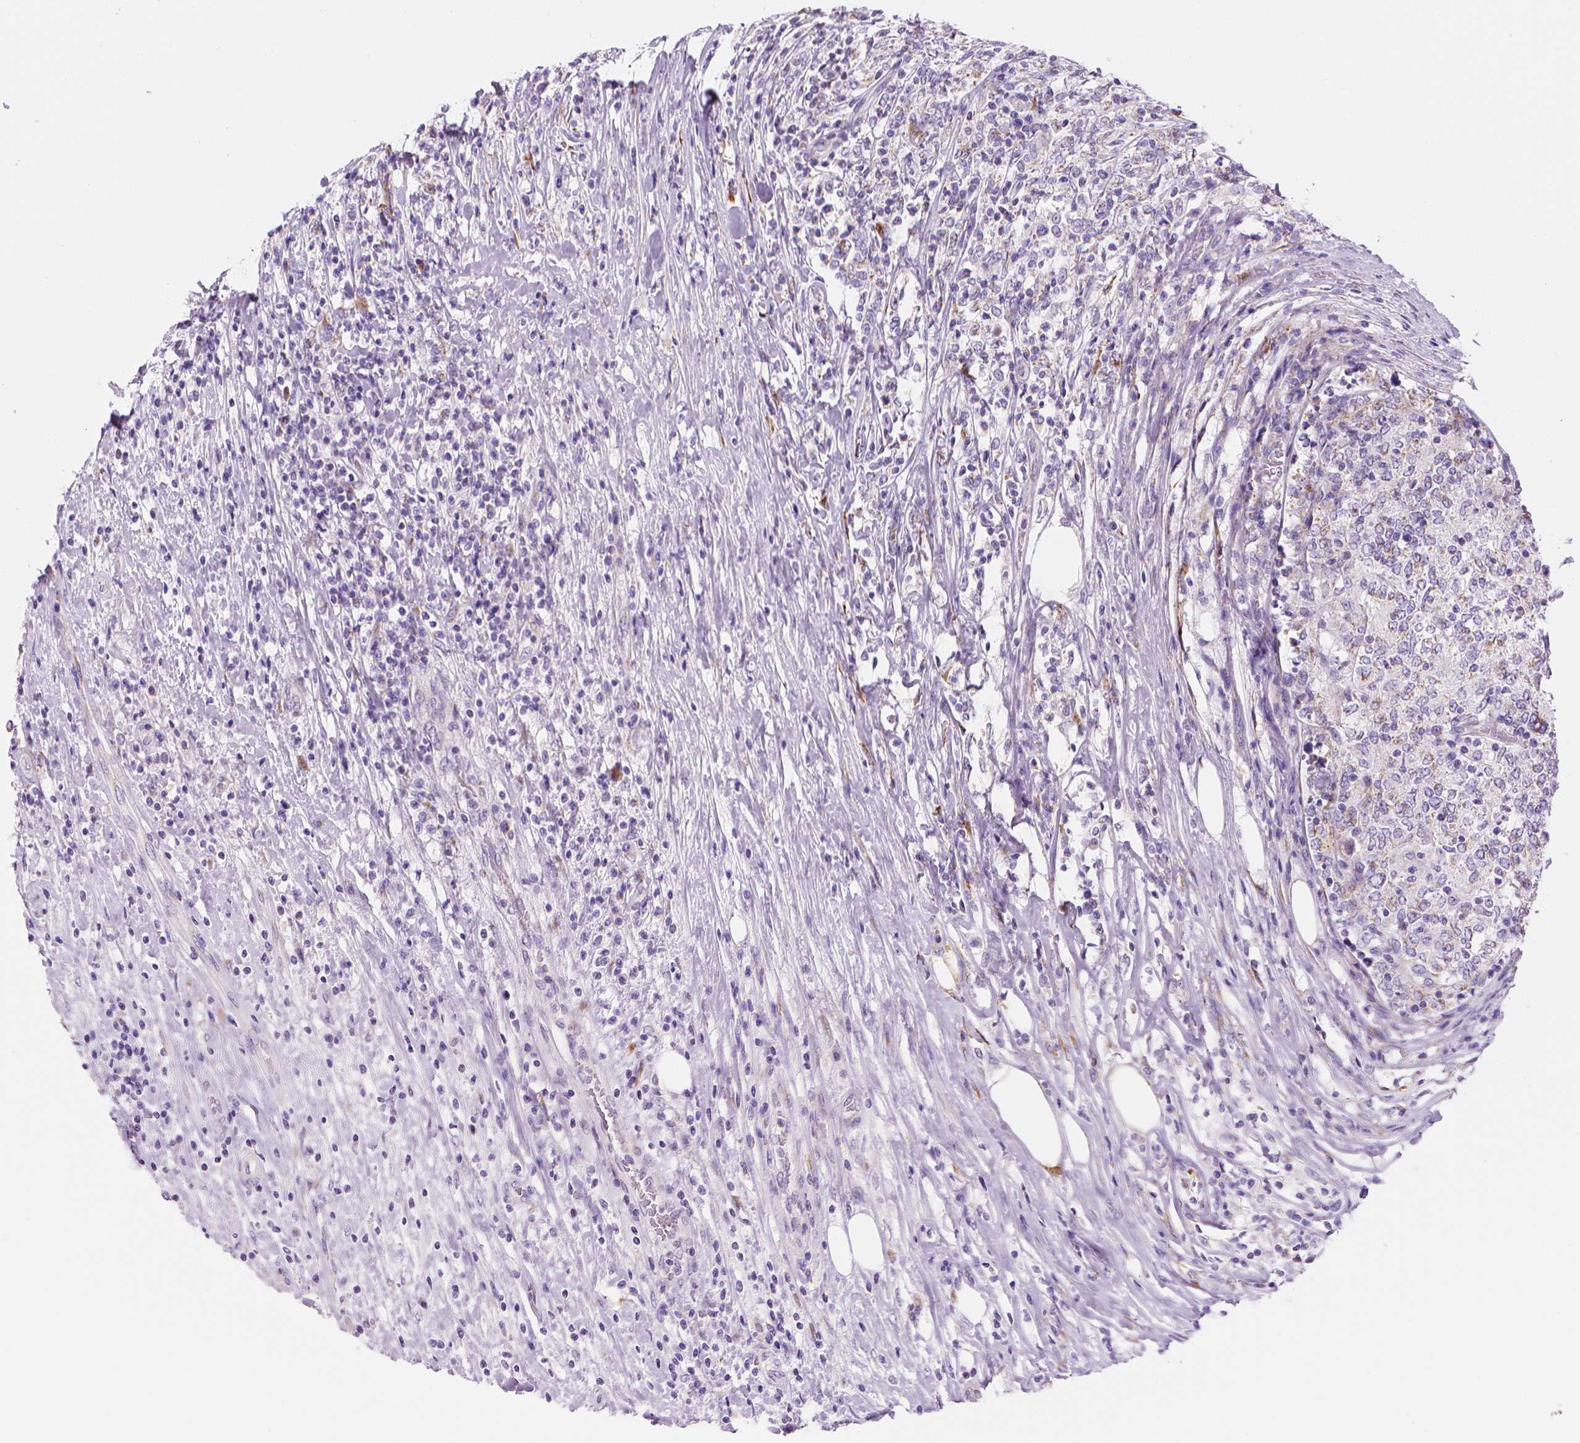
{"staining": {"intensity": "negative", "quantity": "none", "location": "none"}, "tissue": "lymphoma", "cell_type": "Tumor cells", "image_type": "cancer", "snomed": [{"axis": "morphology", "description": "Malignant lymphoma, non-Hodgkin's type, High grade"}, {"axis": "topography", "description": "Lymph node"}], "caption": "IHC of human lymphoma reveals no expression in tumor cells. (DAB (3,3'-diaminobenzidine) immunohistochemistry with hematoxylin counter stain).", "gene": "CES2", "patient": {"sex": "female", "age": 84}}